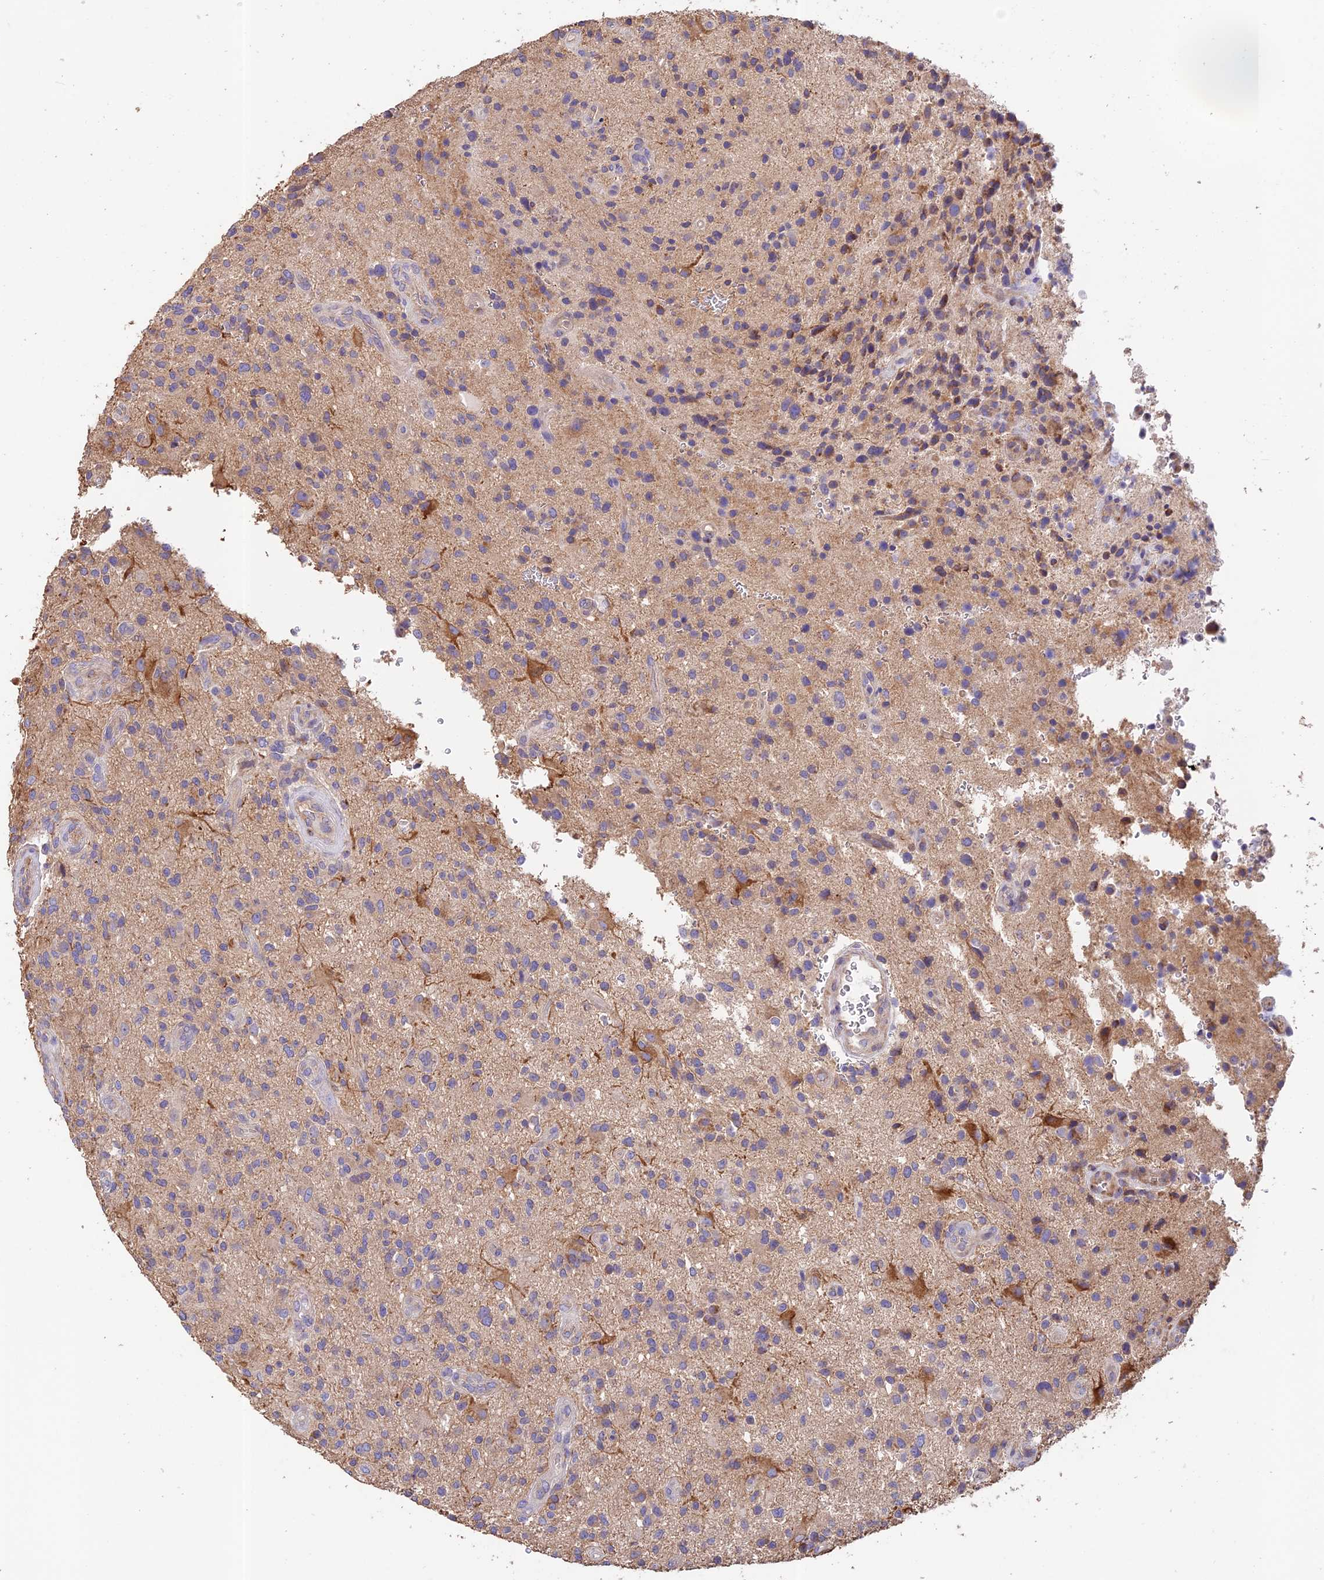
{"staining": {"intensity": "negative", "quantity": "none", "location": "none"}, "tissue": "glioma", "cell_type": "Tumor cells", "image_type": "cancer", "snomed": [{"axis": "morphology", "description": "Glioma, malignant, High grade"}, {"axis": "topography", "description": "Brain"}], "caption": "A high-resolution image shows immunohistochemistry staining of glioma, which displays no significant staining in tumor cells.", "gene": "EMC3", "patient": {"sex": "male", "age": 47}}